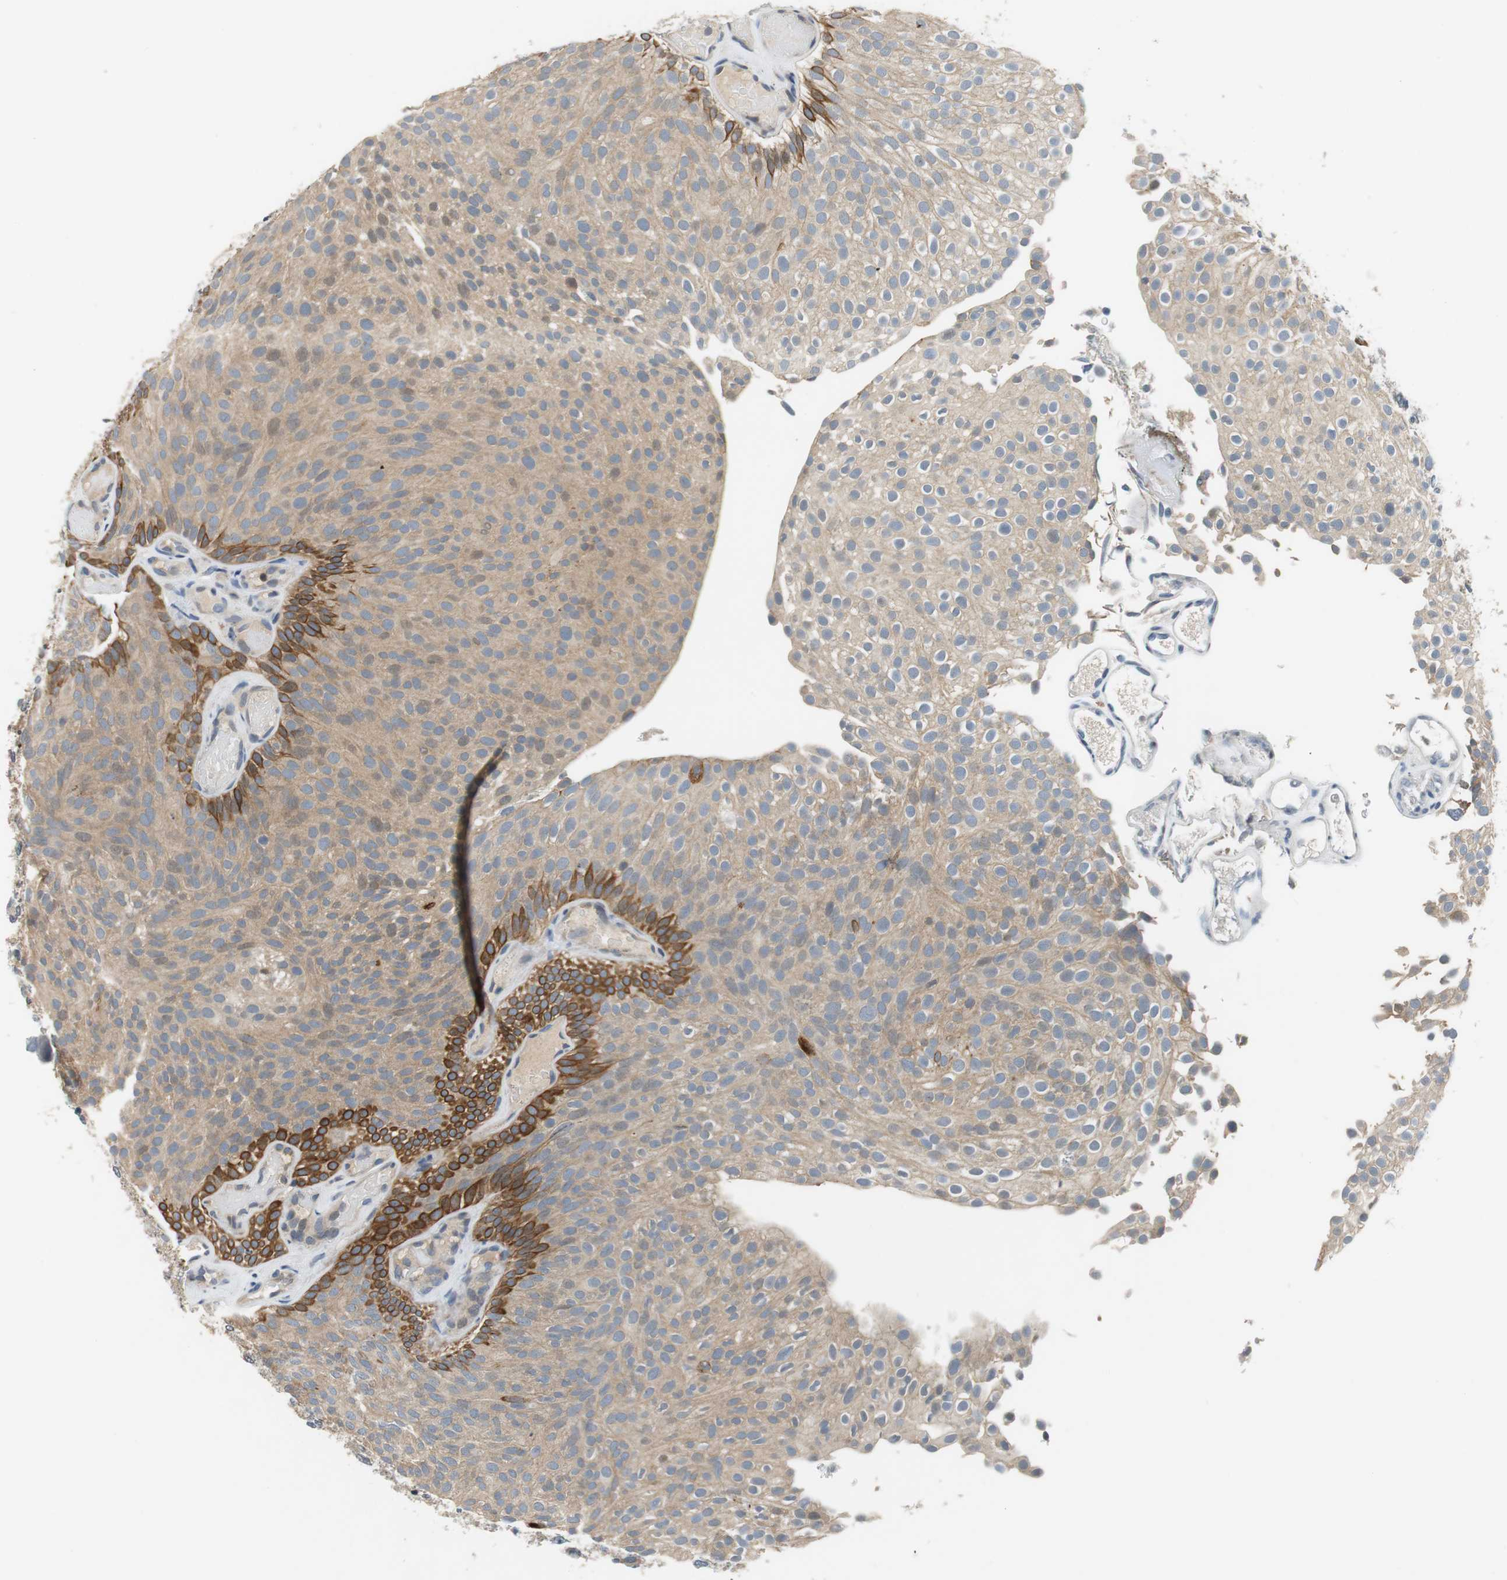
{"staining": {"intensity": "strong", "quantity": "<25%", "location": "cytoplasmic/membranous"}, "tissue": "urothelial cancer", "cell_type": "Tumor cells", "image_type": "cancer", "snomed": [{"axis": "morphology", "description": "Urothelial carcinoma, Low grade"}, {"axis": "topography", "description": "Urinary bladder"}], "caption": "Immunohistochemistry (IHC) image of neoplastic tissue: human urothelial cancer stained using immunohistochemistry shows medium levels of strong protein expression localized specifically in the cytoplasmic/membranous of tumor cells, appearing as a cytoplasmic/membranous brown color.", "gene": "GLCCI1", "patient": {"sex": "male", "age": 78}}